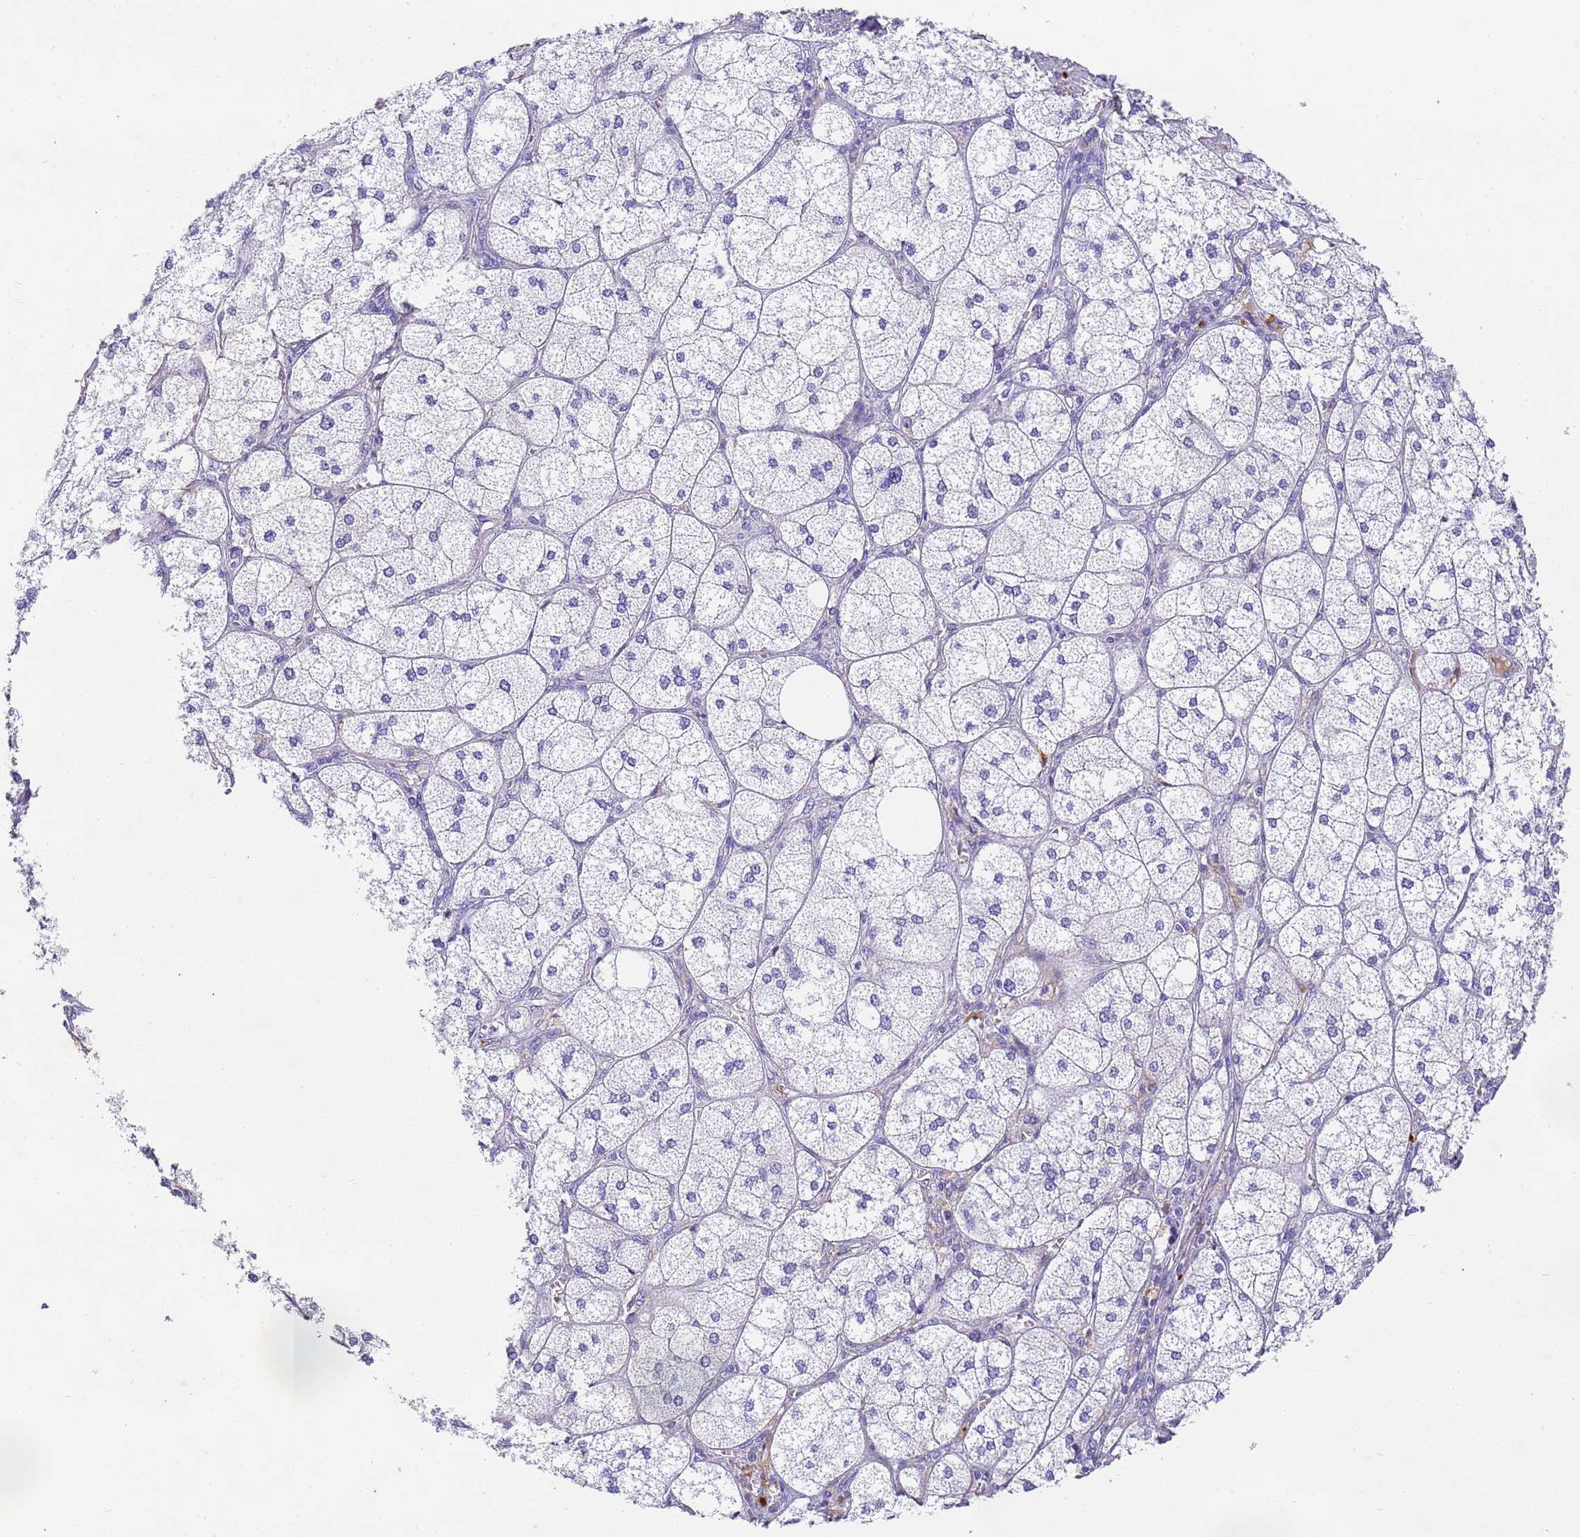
{"staining": {"intensity": "moderate", "quantity": "<25%", "location": "cytoplasmic/membranous"}, "tissue": "adrenal gland", "cell_type": "Glandular cells", "image_type": "normal", "snomed": [{"axis": "morphology", "description": "Normal tissue, NOS"}, {"axis": "topography", "description": "Adrenal gland"}], "caption": "Immunohistochemistry (IHC) of normal adrenal gland reveals low levels of moderate cytoplasmic/membranous expression in about <25% of glandular cells. The staining was performed using DAB, with brown indicating positive protein expression. Nuclei are stained blue with hematoxylin.", "gene": "CFHR1", "patient": {"sex": "female", "age": 61}}